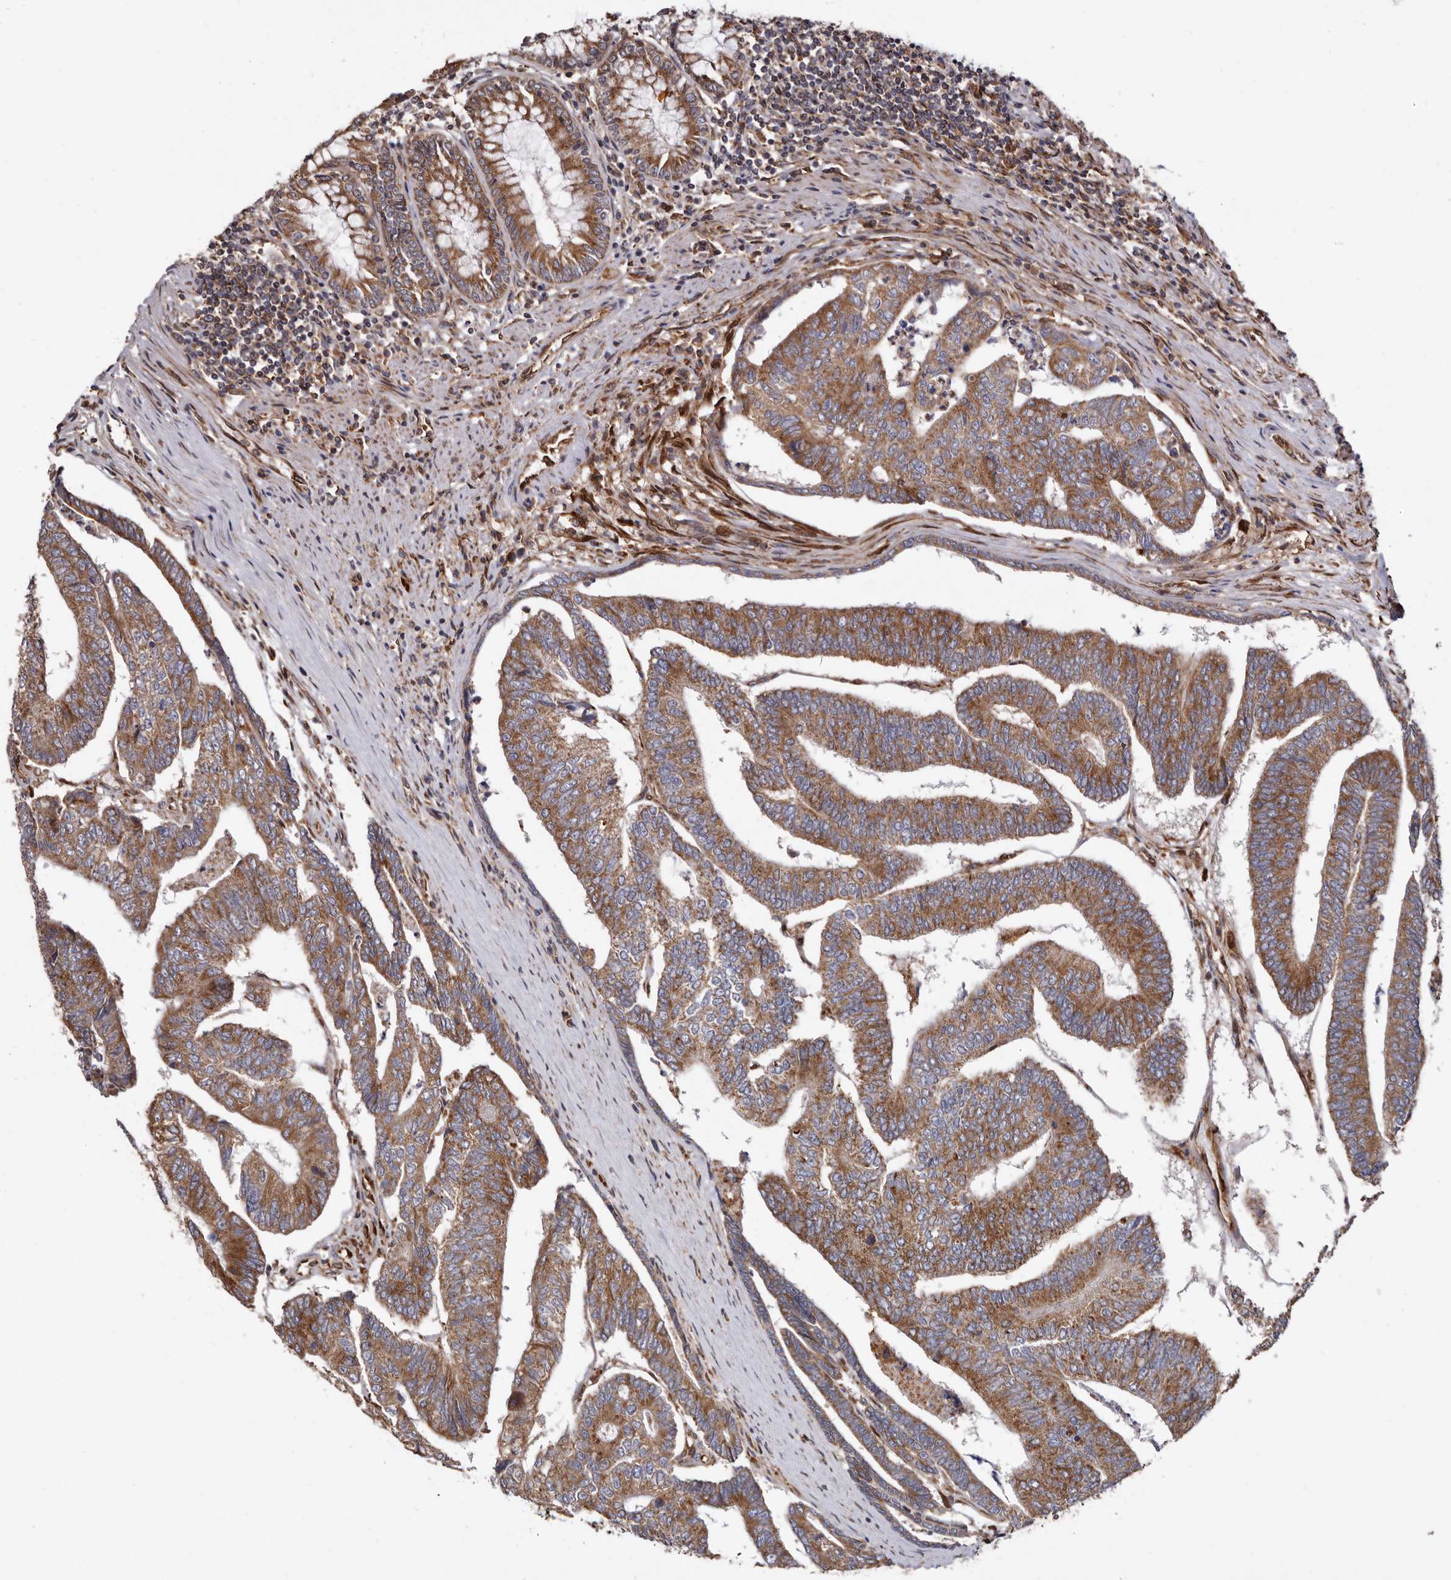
{"staining": {"intensity": "moderate", "quantity": ">75%", "location": "cytoplasmic/membranous"}, "tissue": "colorectal cancer", "cell_type": "Tumor cells", "image_type": "cancer", "snomed": [{"axis": "morphology", "description": "Adenocarcinoma, NOS"}, {"axis": "topography", "description": "Colon"}], "caption": "A brown stain shows moderate cytoplasmic/membranous expression of a protein in colorectal cancer (adenocarcinoma) tumor cells. (brown staining indicates protein expression, while blue staining denotes nuclei).", "gene": "COQ8B", "patient": {"sex": "female", "age": 67}}